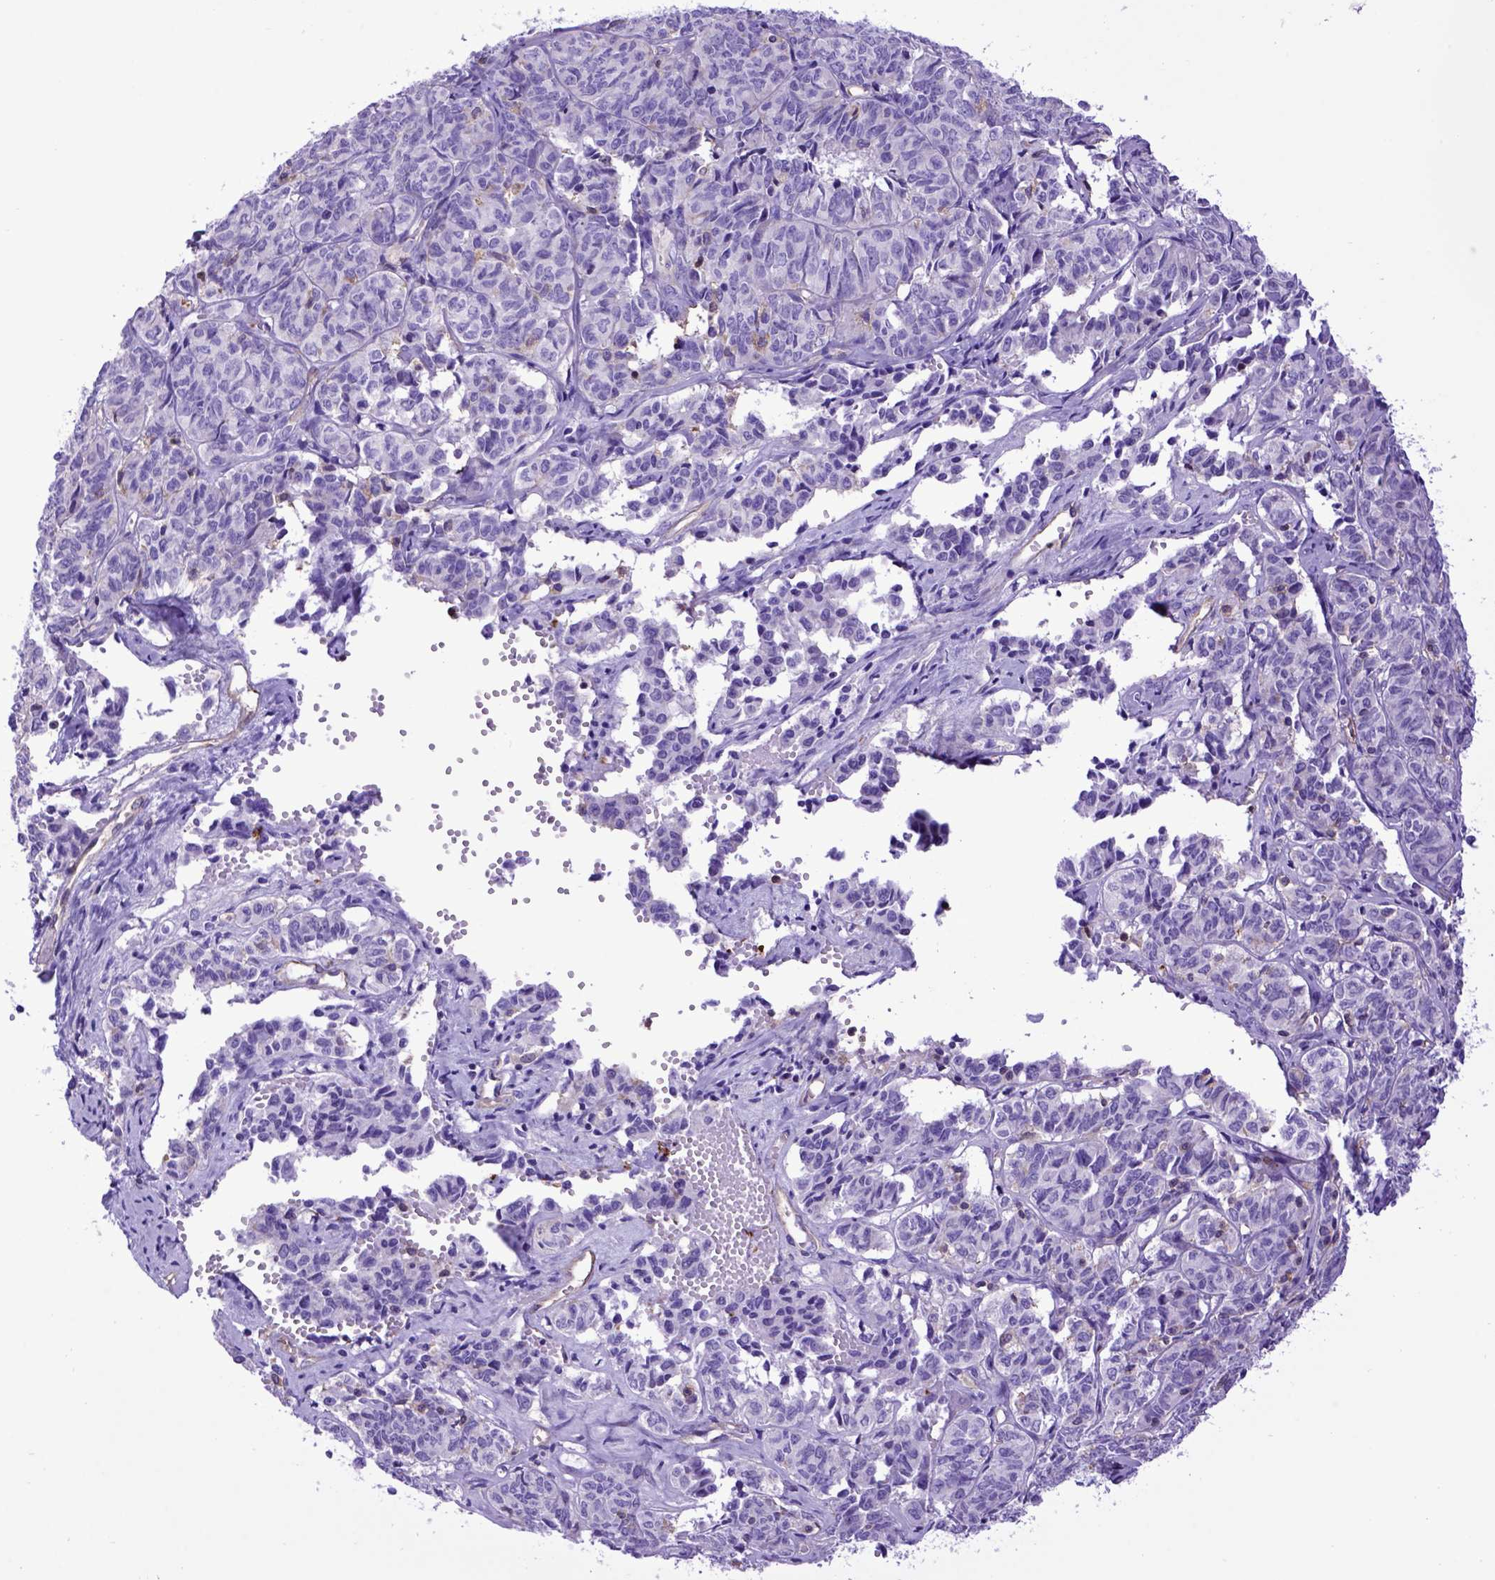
{"staining": {"intensity": "negative", "quantity": "none", "location": "none"}, "tissue": "ovarian cancer", "cell_type": "Tumor cells", "image_type": "cancer", "snomed": [{"axis": "morphology", "description": "Carcinoma, endometroid"}, {"axis": "topography", "description": "Ovary"}], "caption": "Tumor cells are negative for protein expression in human ovarian cancer. (DAB (3,3'-diaminobenzidine) immunohistochemistry (IHC) visualized using brightfield microscopy, high magnification).", "gene": "ASAH2", "patient": {"sex": "female", "age": 80}}